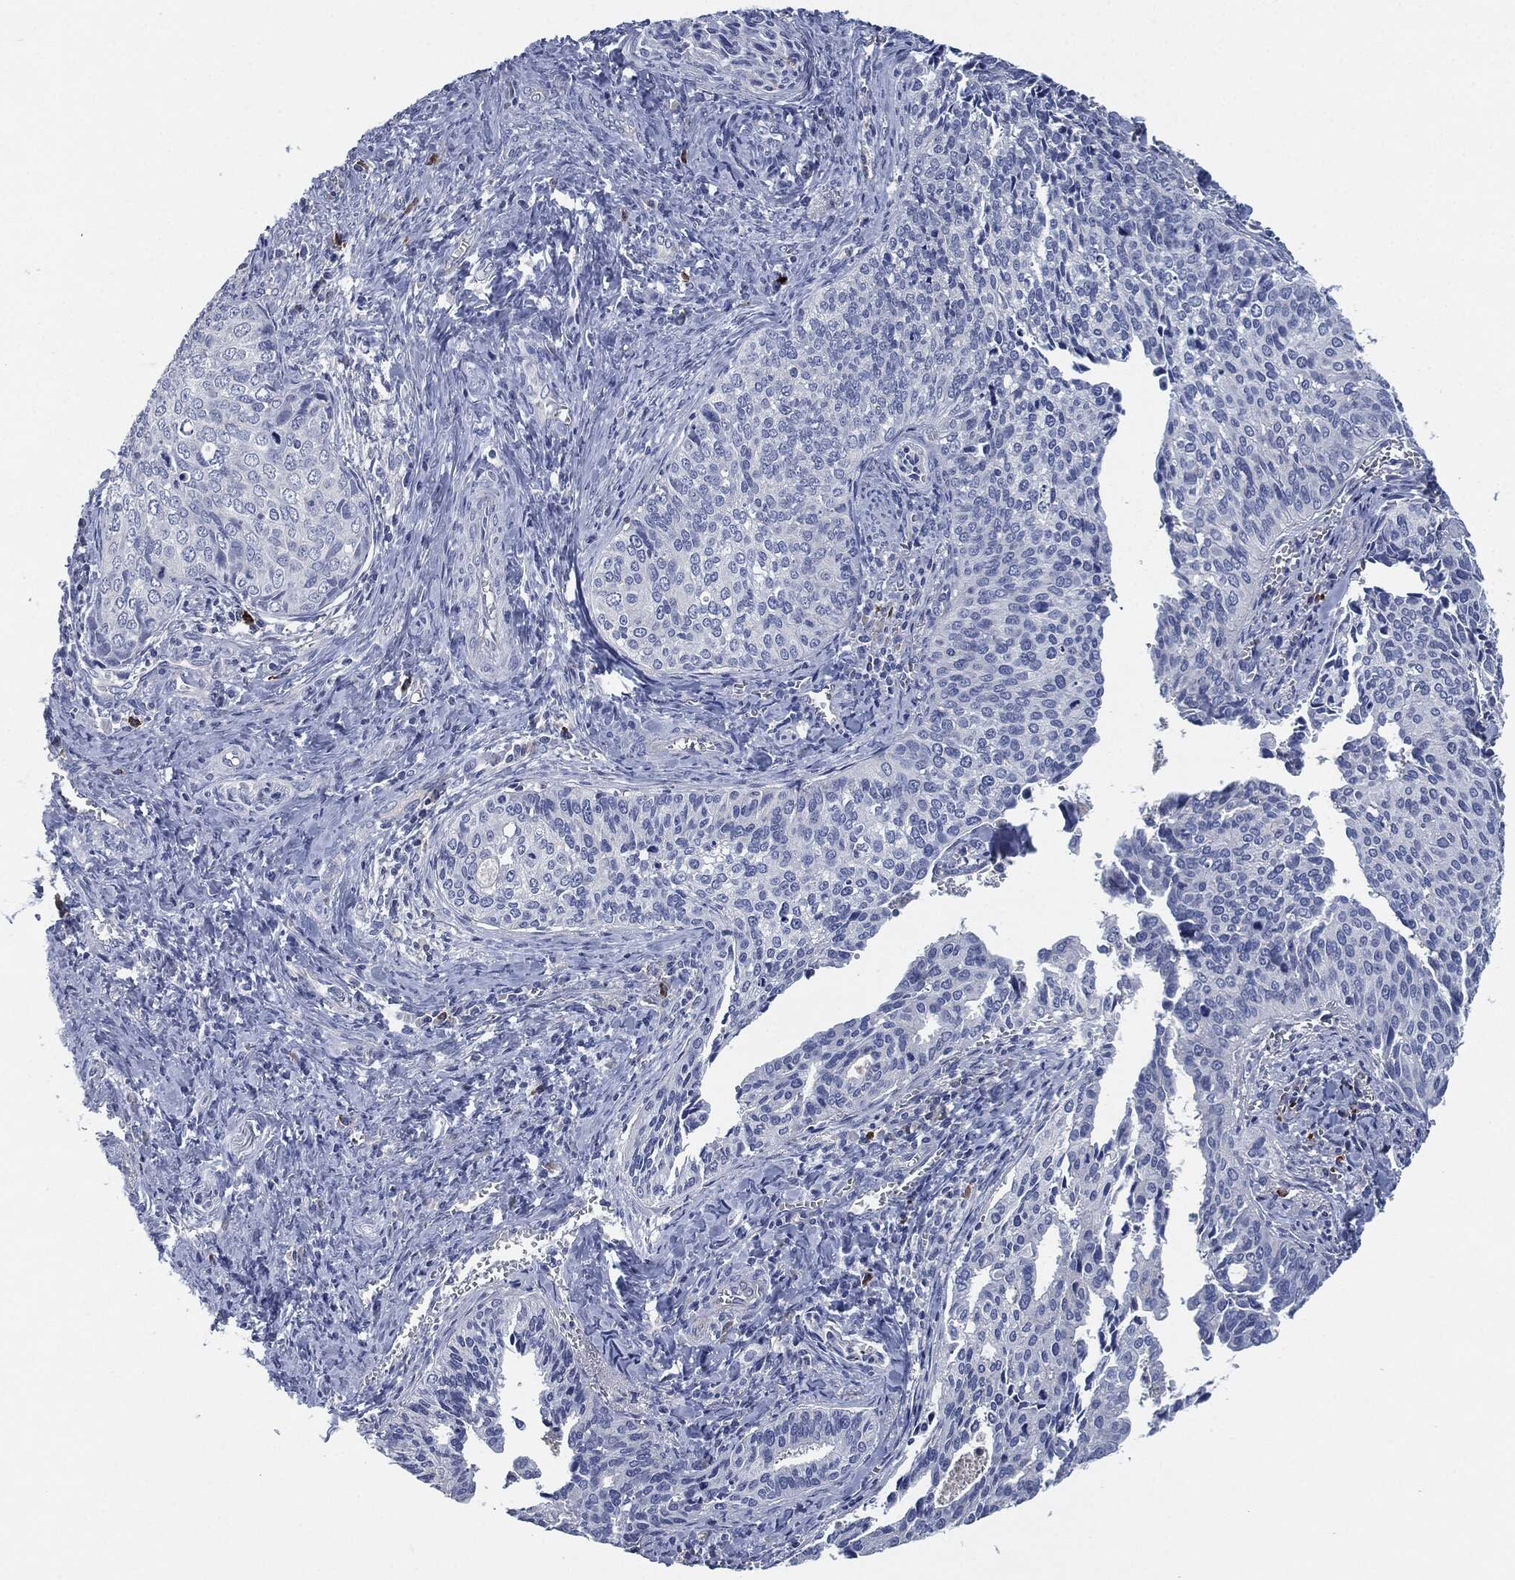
{"staining": {"intensity": "negative", "quantity": "none", "location": "none"}, "tissue": "cervical cancer", "cell_type": "Tumor cells", "image_type": "cancer", "snomed": [{"axis": "morphology", "description": "Squamous cell carcinoma, NOS"}, {"axis": "topography", "description": "Cervix"}], "caption": "DAB immunohistochemical staining of squamous cell carcinoma (cervical) displays no significant expression in tumor cells.", "gene": "CD27", "patient": {"sex": "female", "age": 29}}